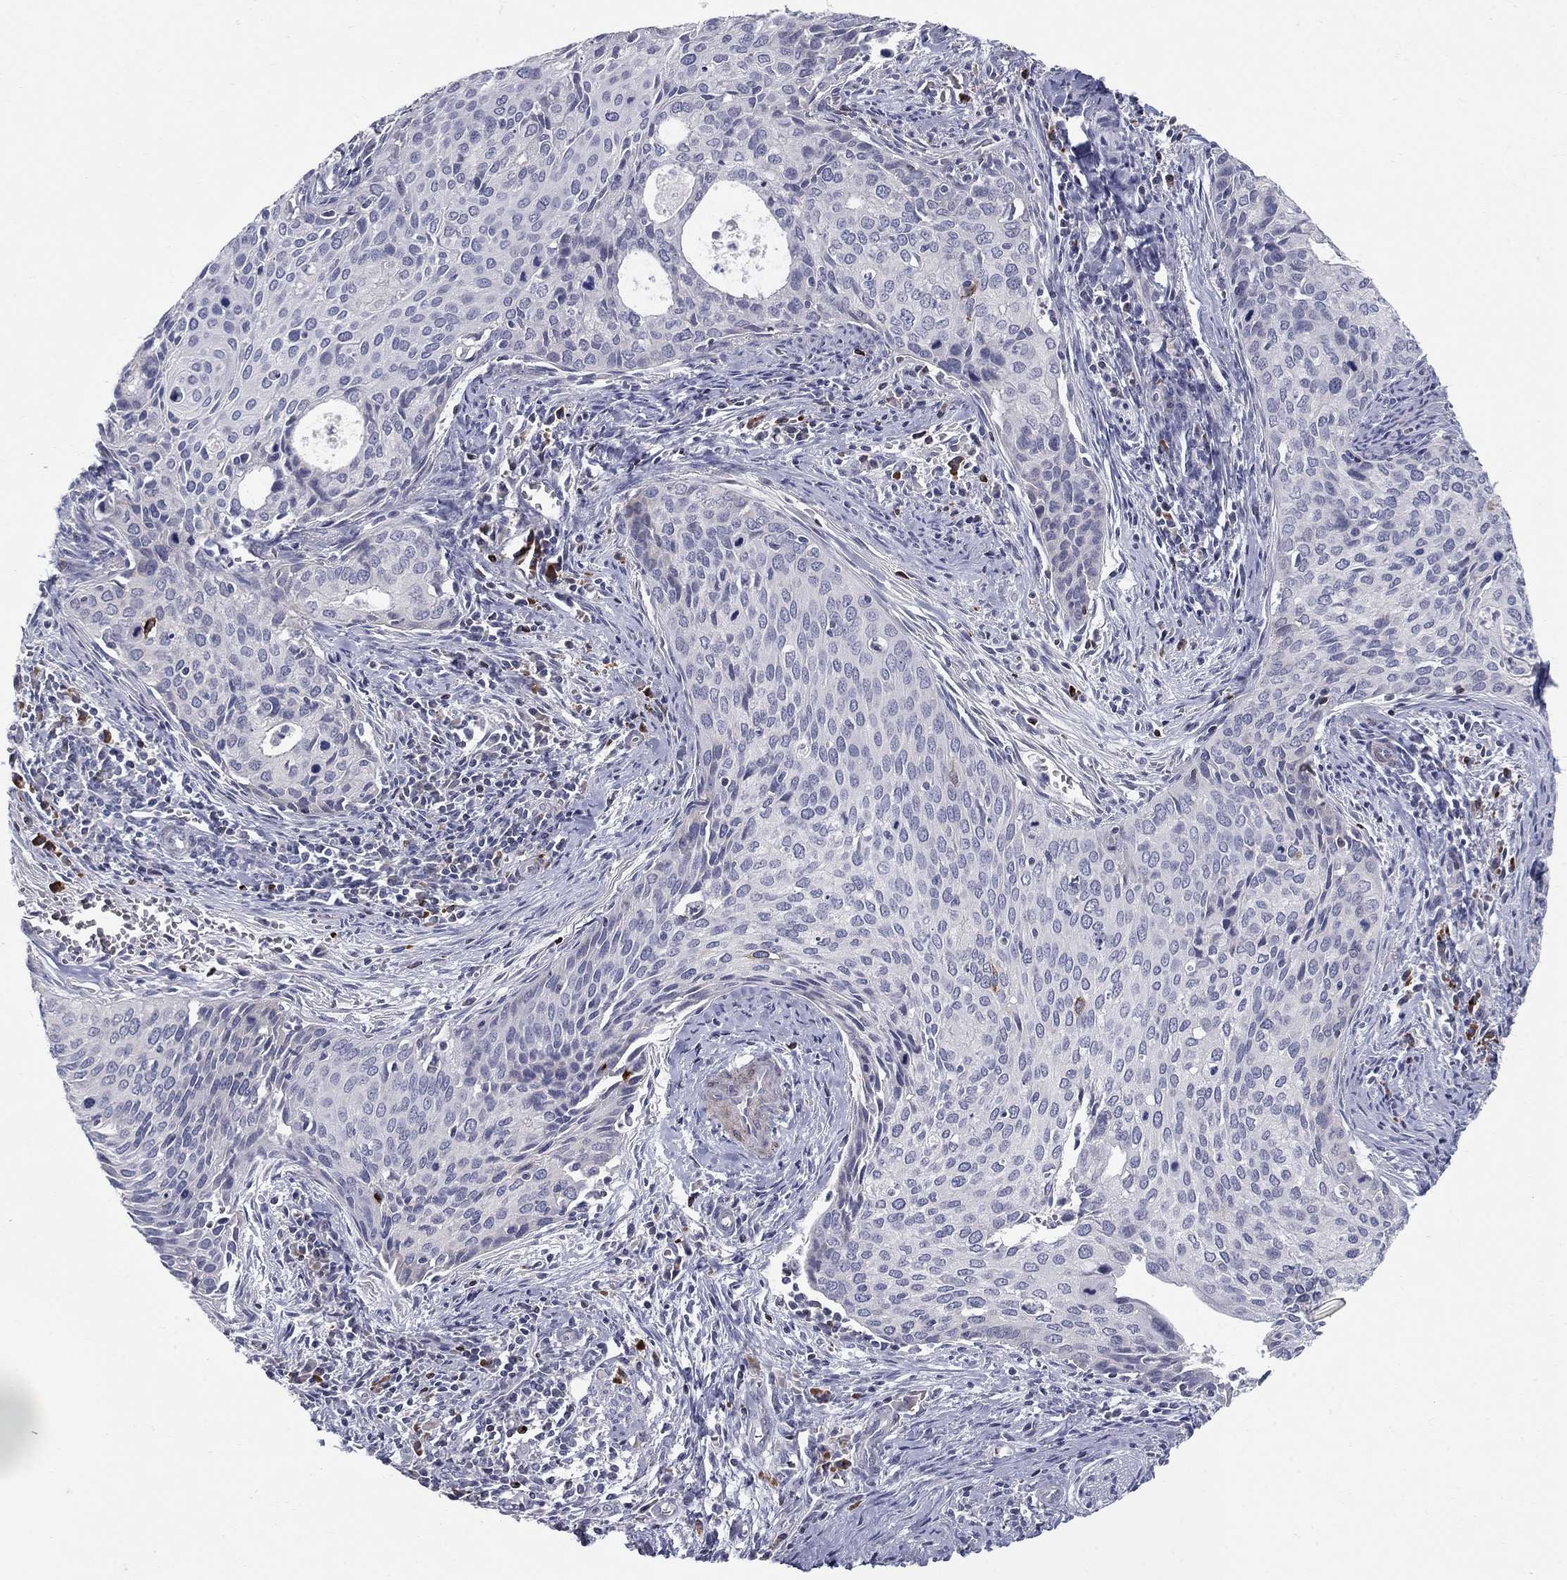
{"staining": {"intensity": "negative", "quantity": "none", "location": "none"}, "tissue": "cervical cancer", "cell_type": "Tumor cells", "image_type": "cancer", "snomed": [{"axis": "morphology", "description": "Squamous cell carcinoma, NOS"}, {"axis": "topography", "description": "Cervix"}], "caption": "Immunohistochemistry of human squamous cell carcinoma (cervical) displays no positivity in tumor cells.", "gene": "NTRK2", "patient": {"sex": "female", "age": 29}}